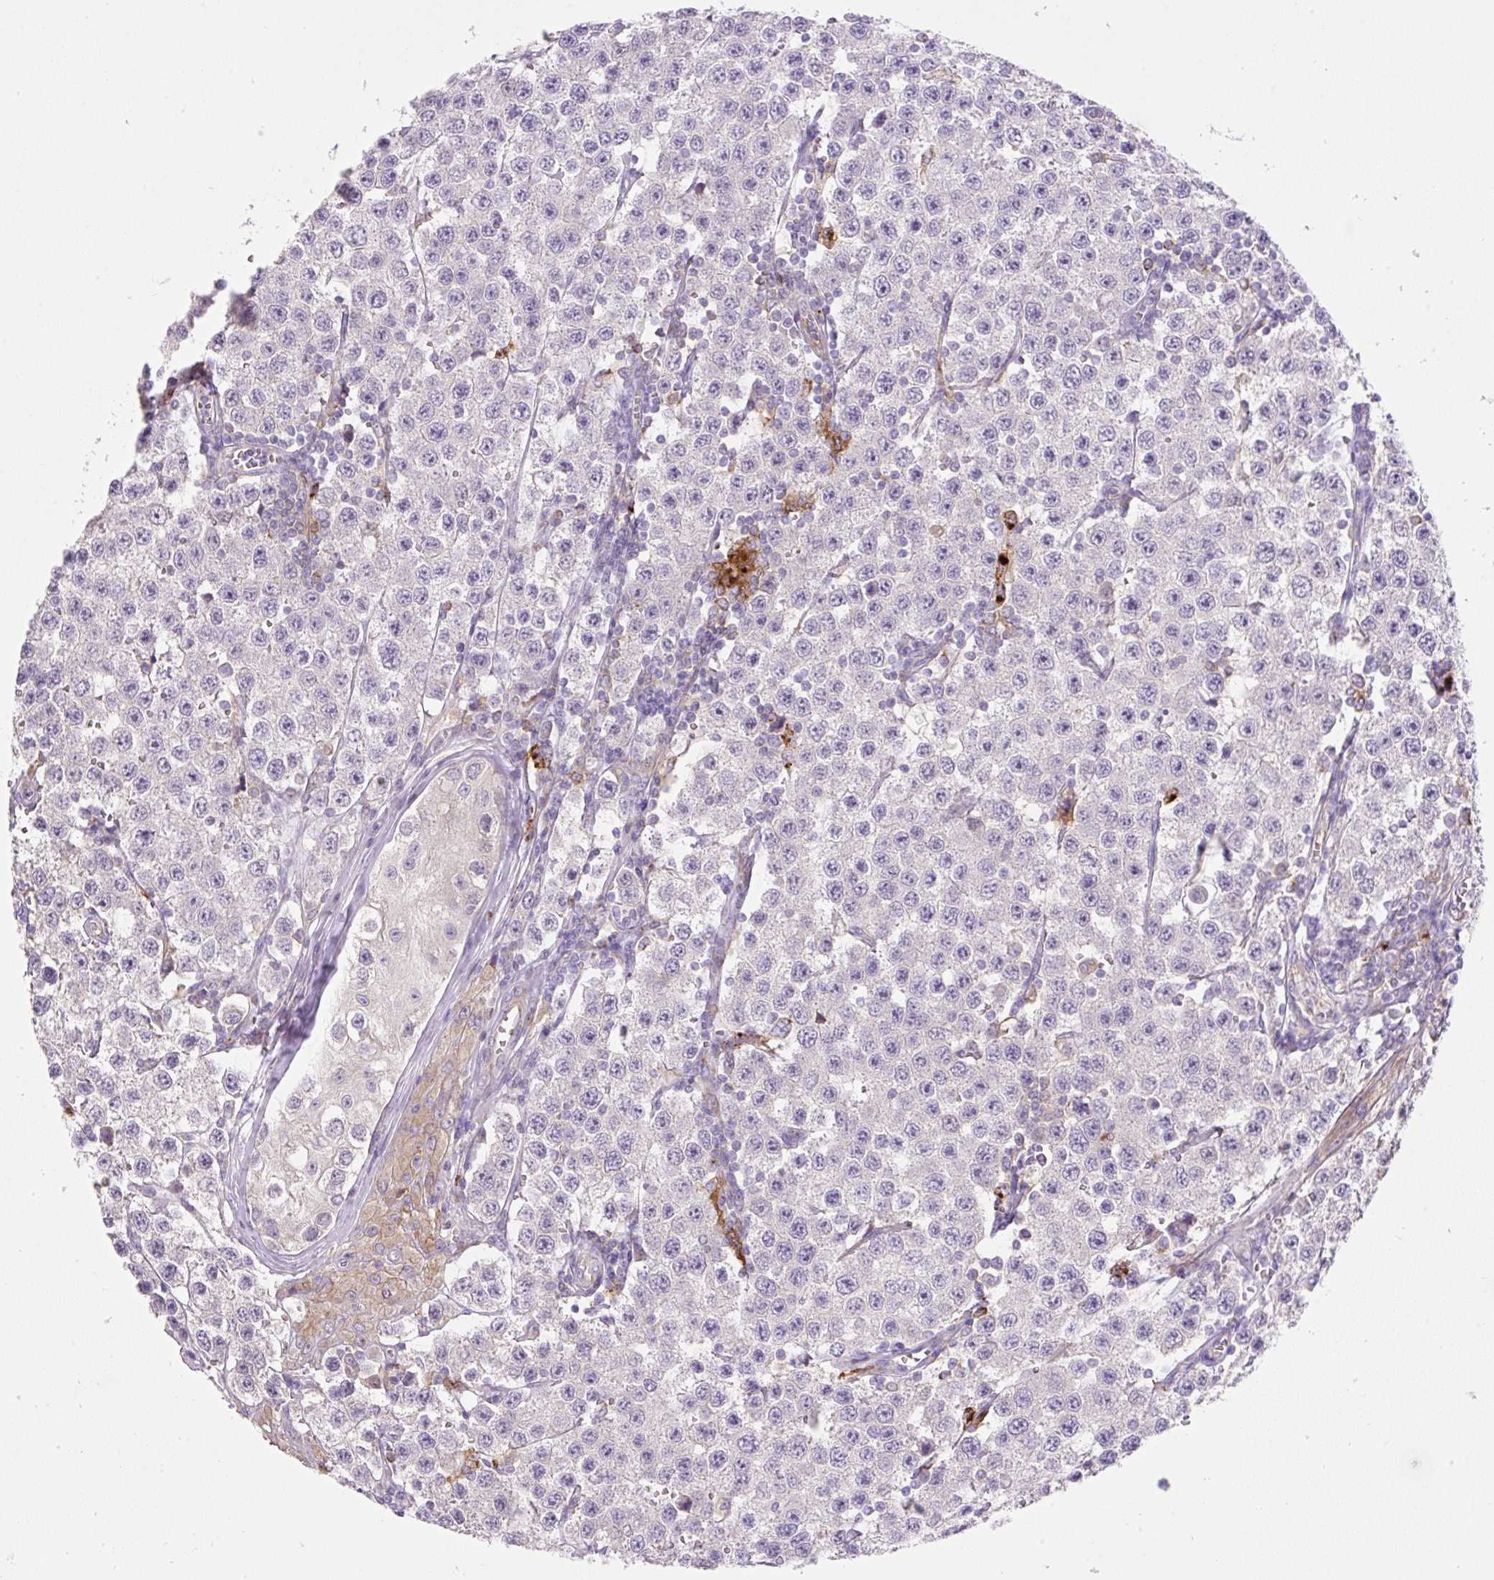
{"staining": {"intensity": "negative", "quantity": "none", "location": "none"}, "tissue": "testis cancer", "cell_type": "Tumor cells", "image_type": "cancer", "snomed": [{"axis": "morphology", "description": "Seminoma, NOS"}, {"axis": "topography", "description": "Testis"}], "caption": "There is no significant positivity in tumor cells of seminoma (testis).", "gene": "TDRD15", "patient": {"sex": "male", "age": 34}}